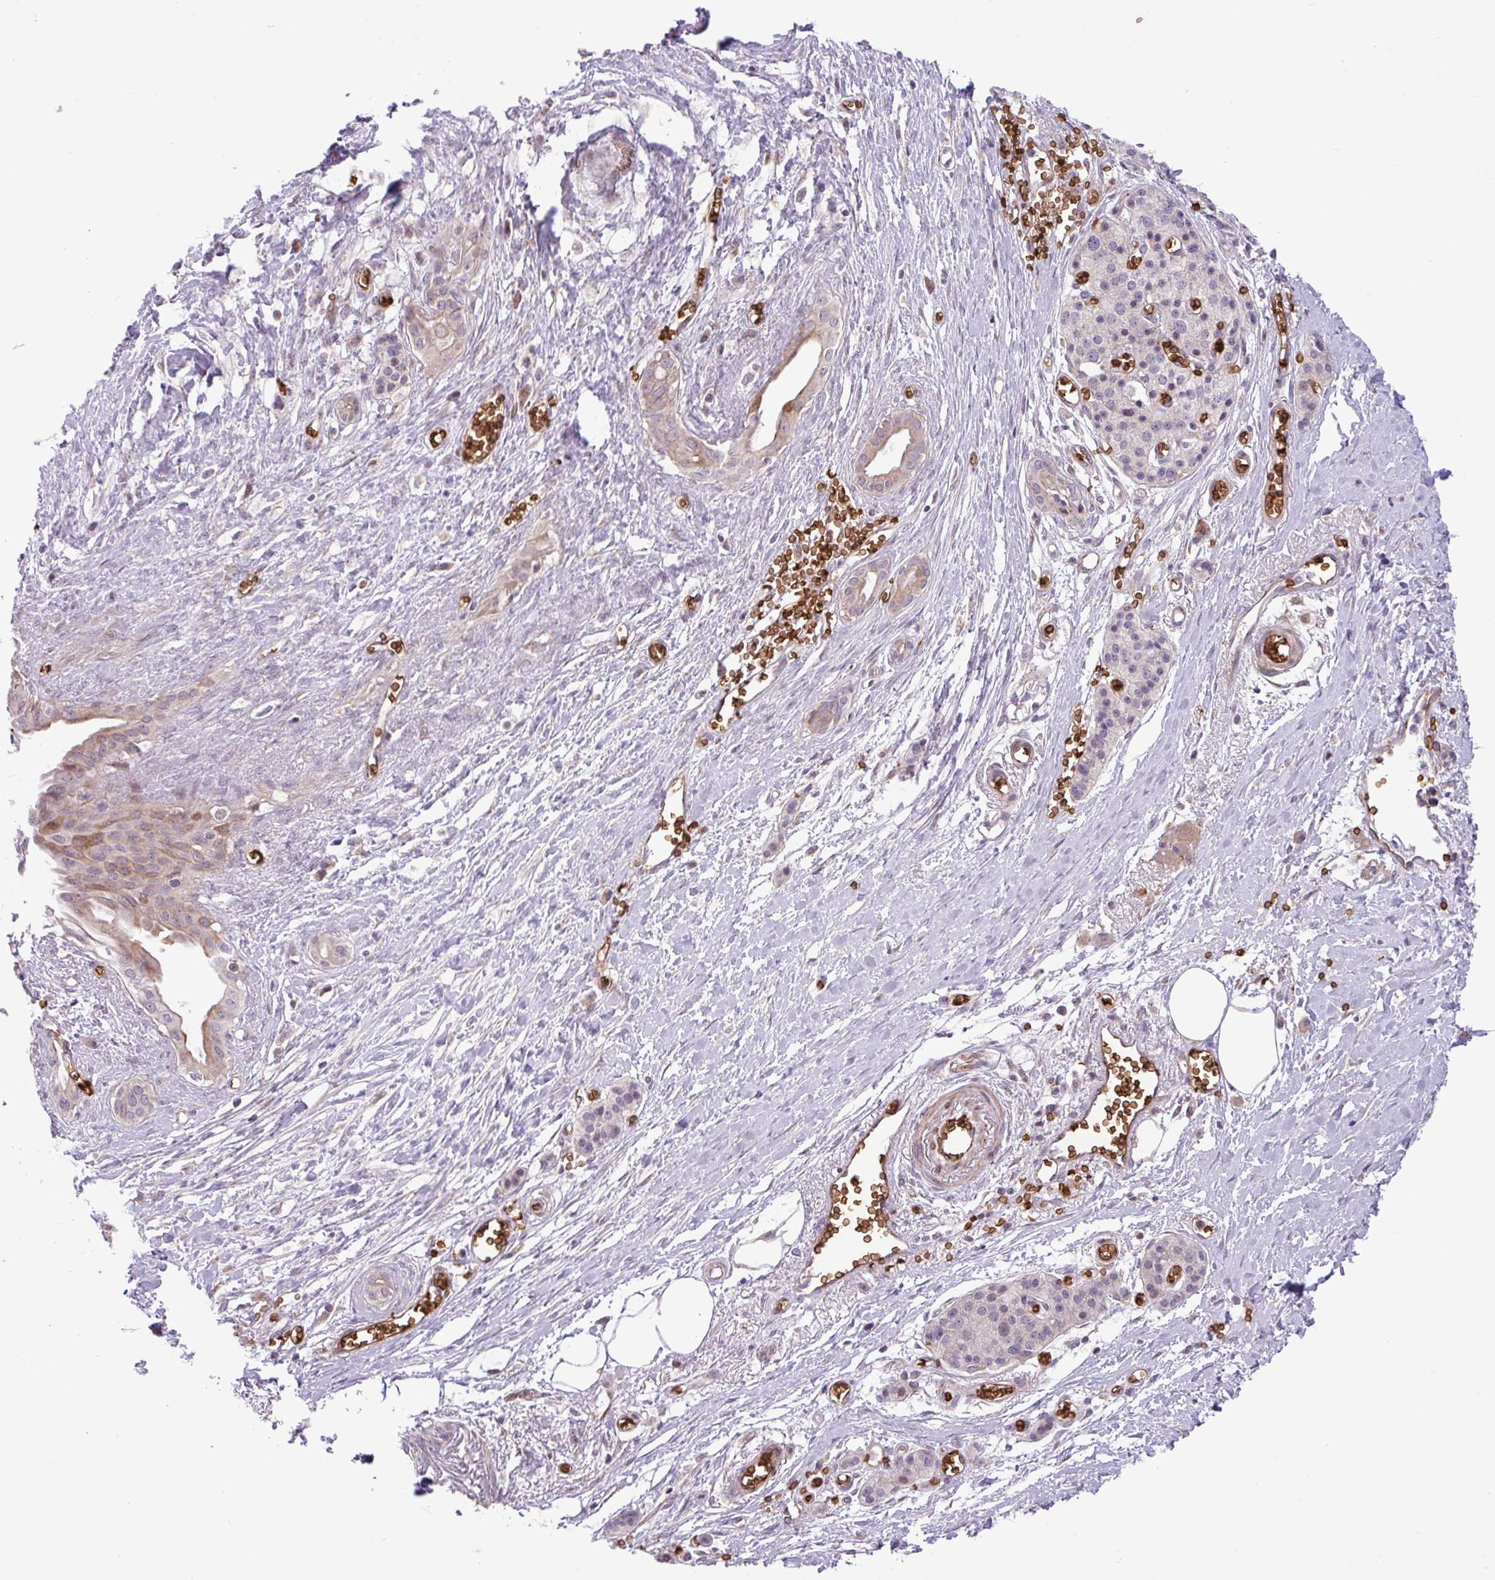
{"staining": {"intensity": "weak", "quantity": "<25%", "location": "cytoplasmic/membranous"}, "tissue": "pancreatic cancer", "cell_type": "Tumor cells", "image_type": "cancer", "snomed": [{"axis": "morphology", "description": "Adenocarcinoma, NOS"}, {"axis": "topography", "description": "Pancreas"}], "caption": "High magnification brightfield microscopy of adenocarcinoma (pancreatic) stained with DAB (3,3'-diaminobenzidine) (brown) and counterstained with hematoxylin (blue): tumor cells show no significant positivity.", "gene": "RAD21L1", "patient": {"sex": "male", "age": 71}}